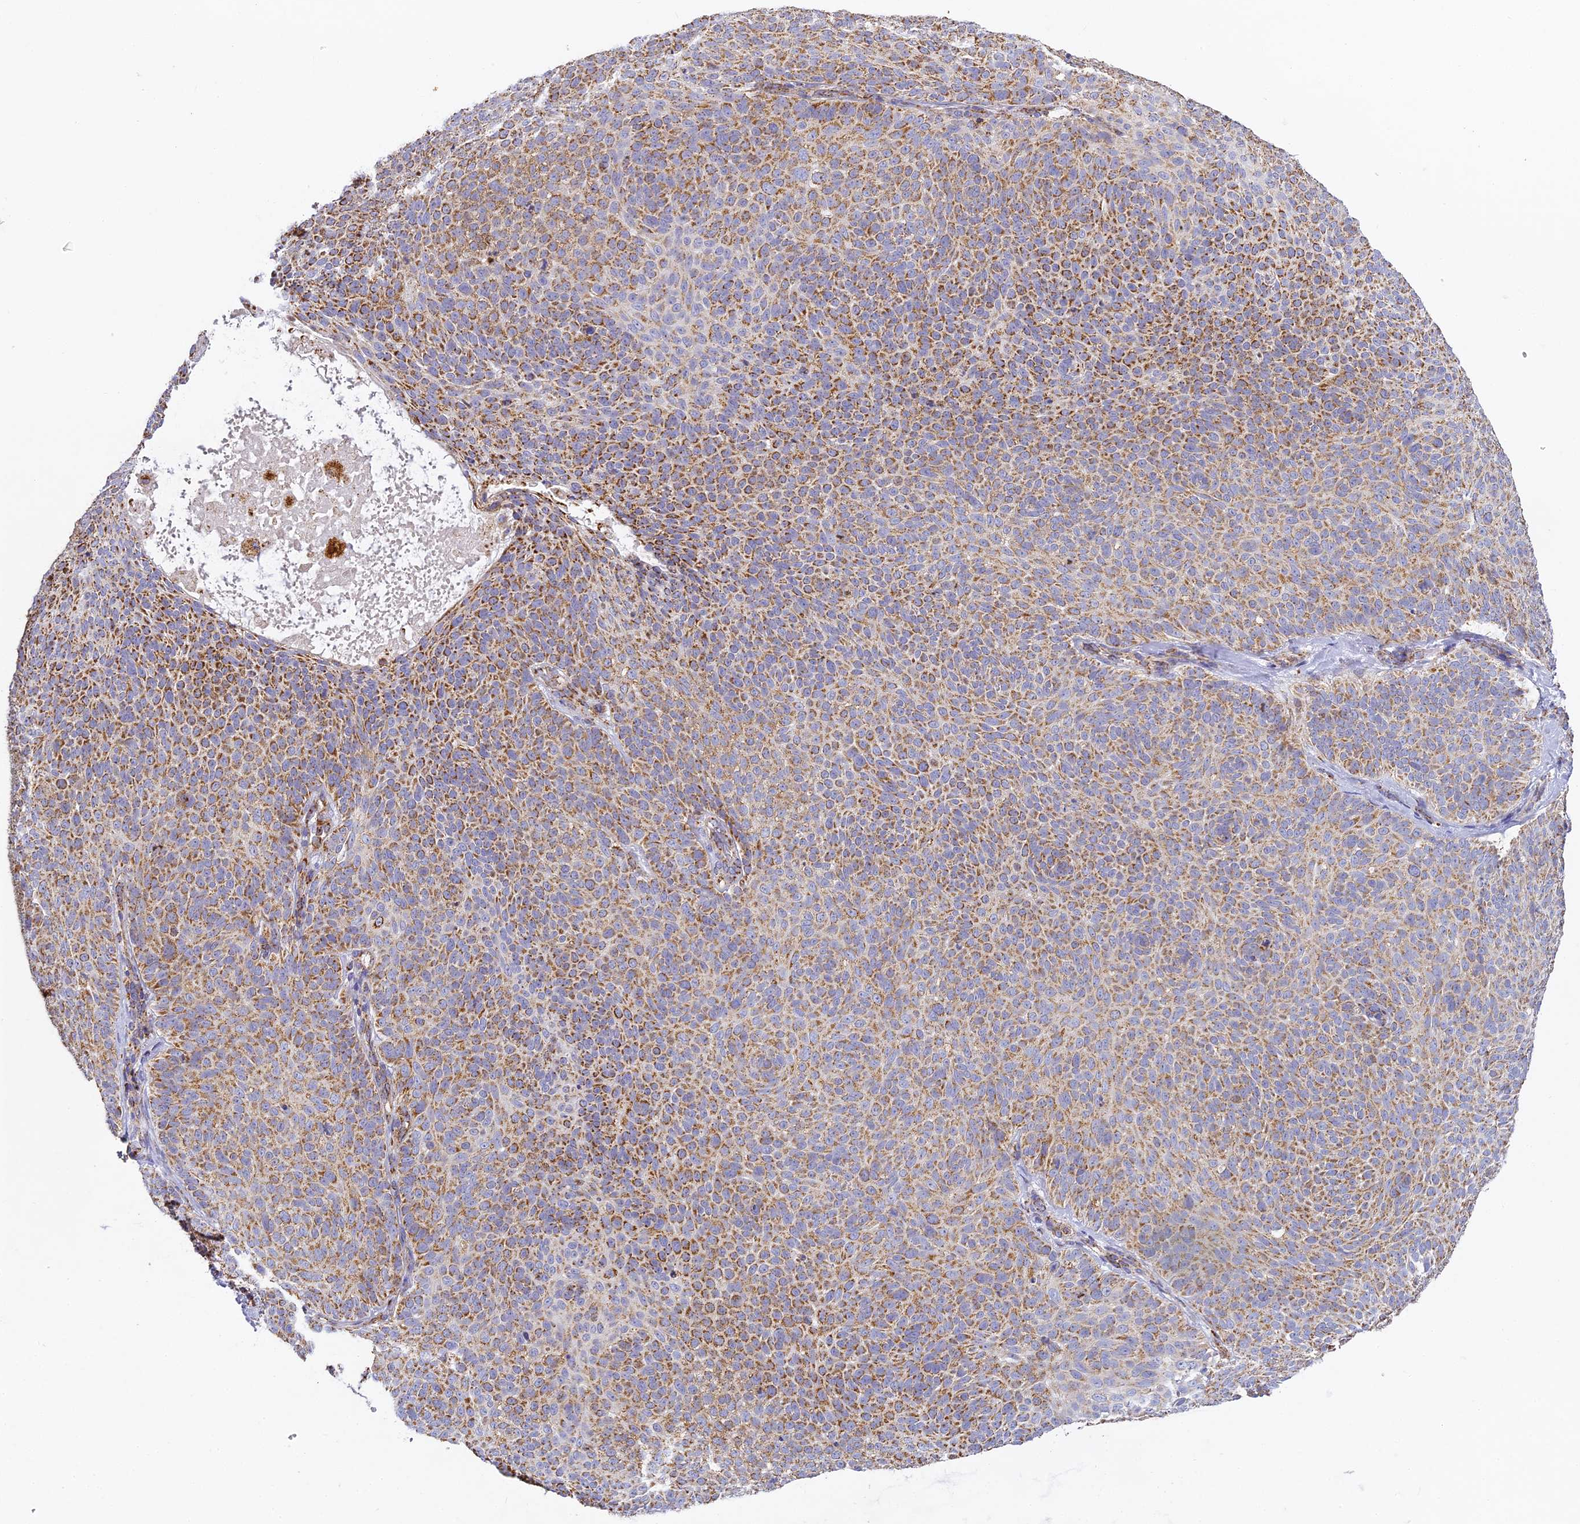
{"staining": {"intensity": "moderate", "quantity": ">75%", "location": "cytoplasmic/membranous"}, "tissue": "skin cancer", "cell_type": "Tumor cells", "image_type": "cancer", "snomed": [{"axis": "morphology", "description": "Basal cell carcinoma"}, {"axis": "topography", "description": "Skin"}], "caption": "Brown immunohistochemical staining in skin basal cell carcinoma reveals moderate cytoplasmic/membranous expression in about >75% of tumor cells. The protein is shown in brown color, while the nuclei are stained blue.", "gene": "DONSON", "patient": {"sex": "male", "age": 85}}